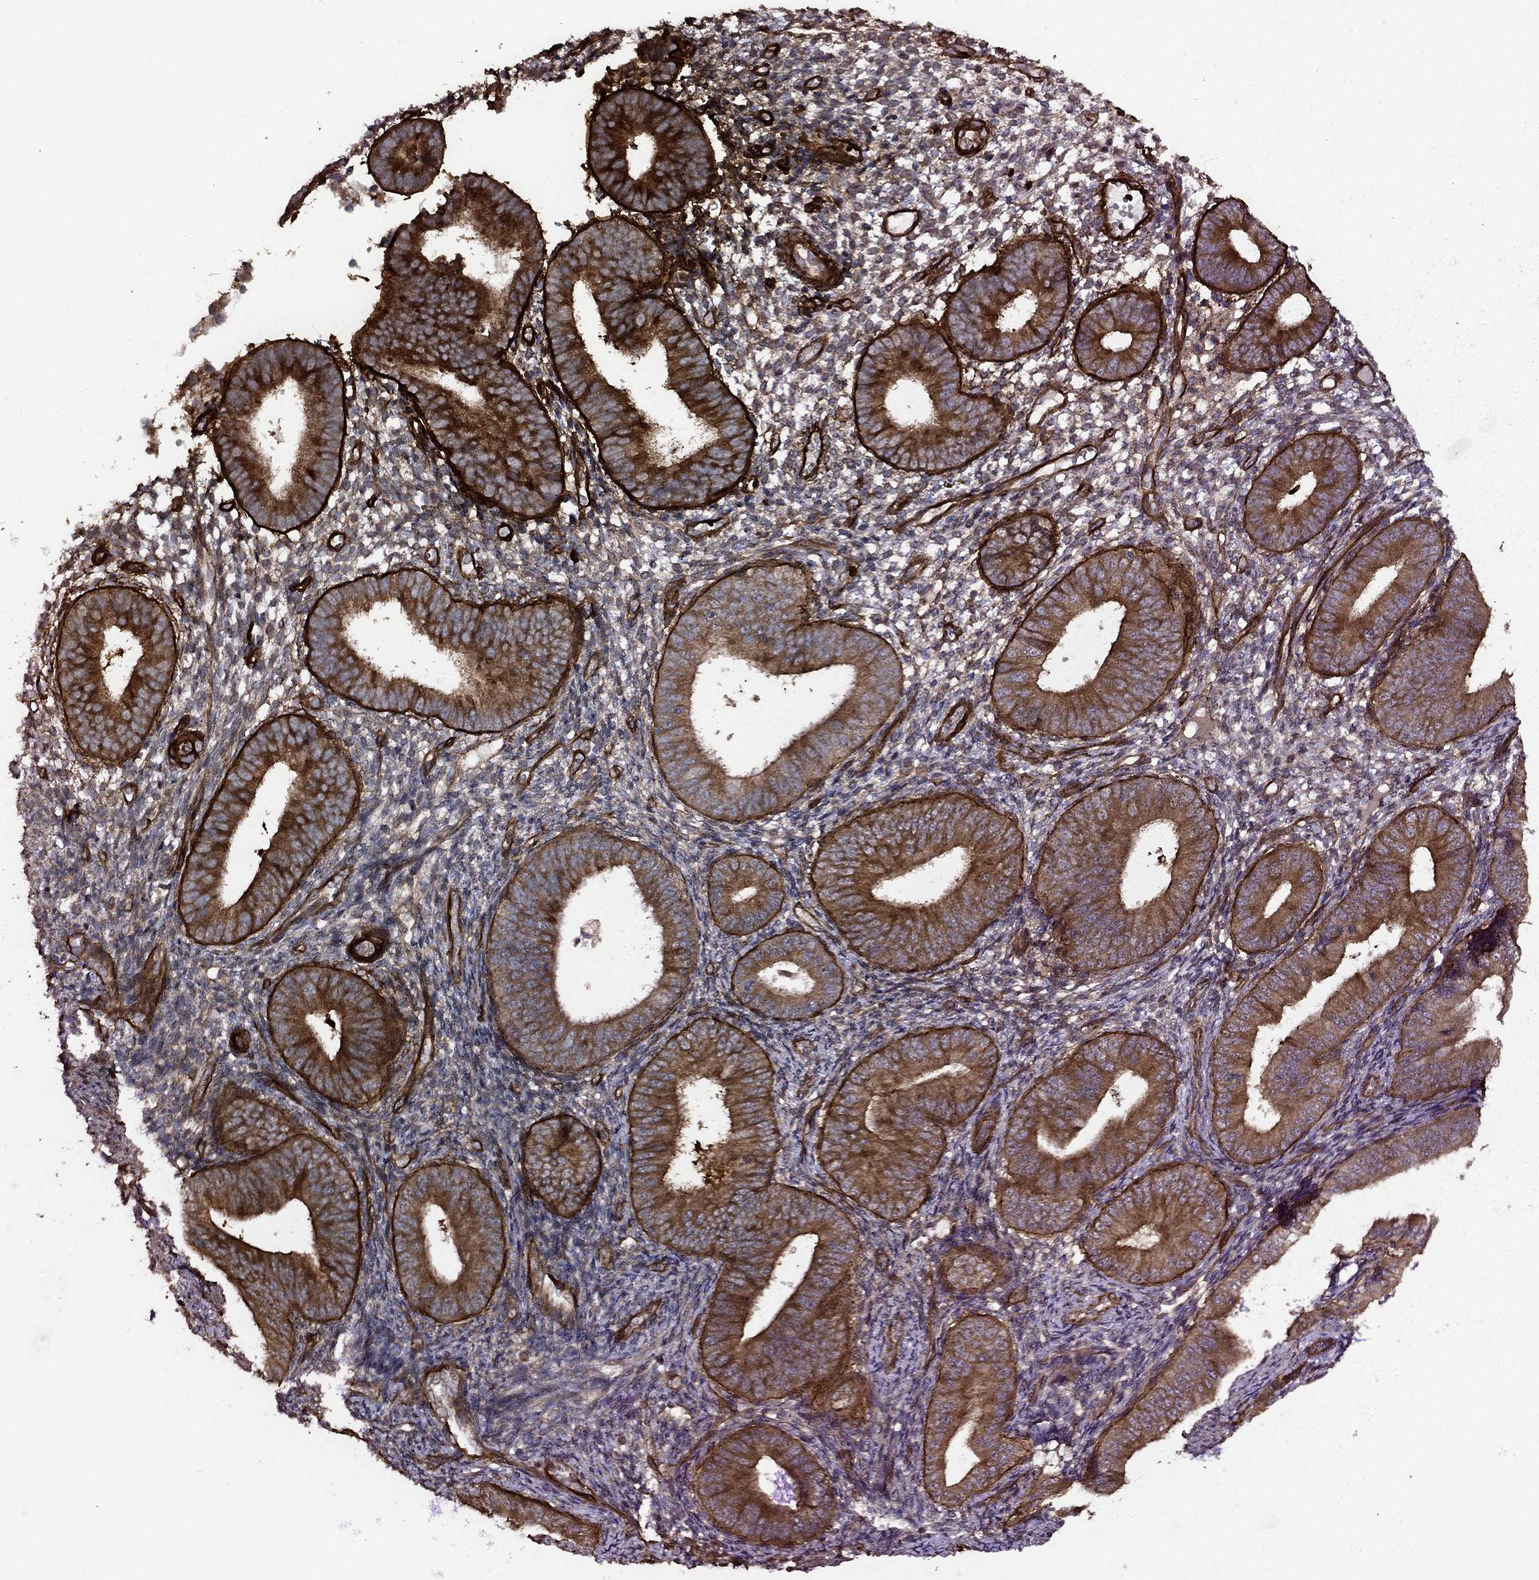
{"staining": {"intensity": "moderate", "quantity": "25%-75%", "location": "cytoplasmic/membranous"}, "tissue": "endometrium", "cell_type": "Cells in endometrial stroma", "image_type": "normal", "snomed": [{"axis": "morphology", "description": "Normal tissue, NOS"}, {"axis": "topography", "description": "Endometrium"}], "caption": "A high-resolution image shows IHC staining of unremarkable endometrium, which displays moderate cytoplasmic/membranous expression in approximately 25%-75% of cells in endometrial stroma. The staining was performed using DAB (3,3'-diaminobenzidine) to visualize the protein expression in brown, while the nuclei were stained in blue with hematoxylin (Magnification: 20x).", "gene": "COL18A1", "patient": {"sex": "female", "age": 39}}